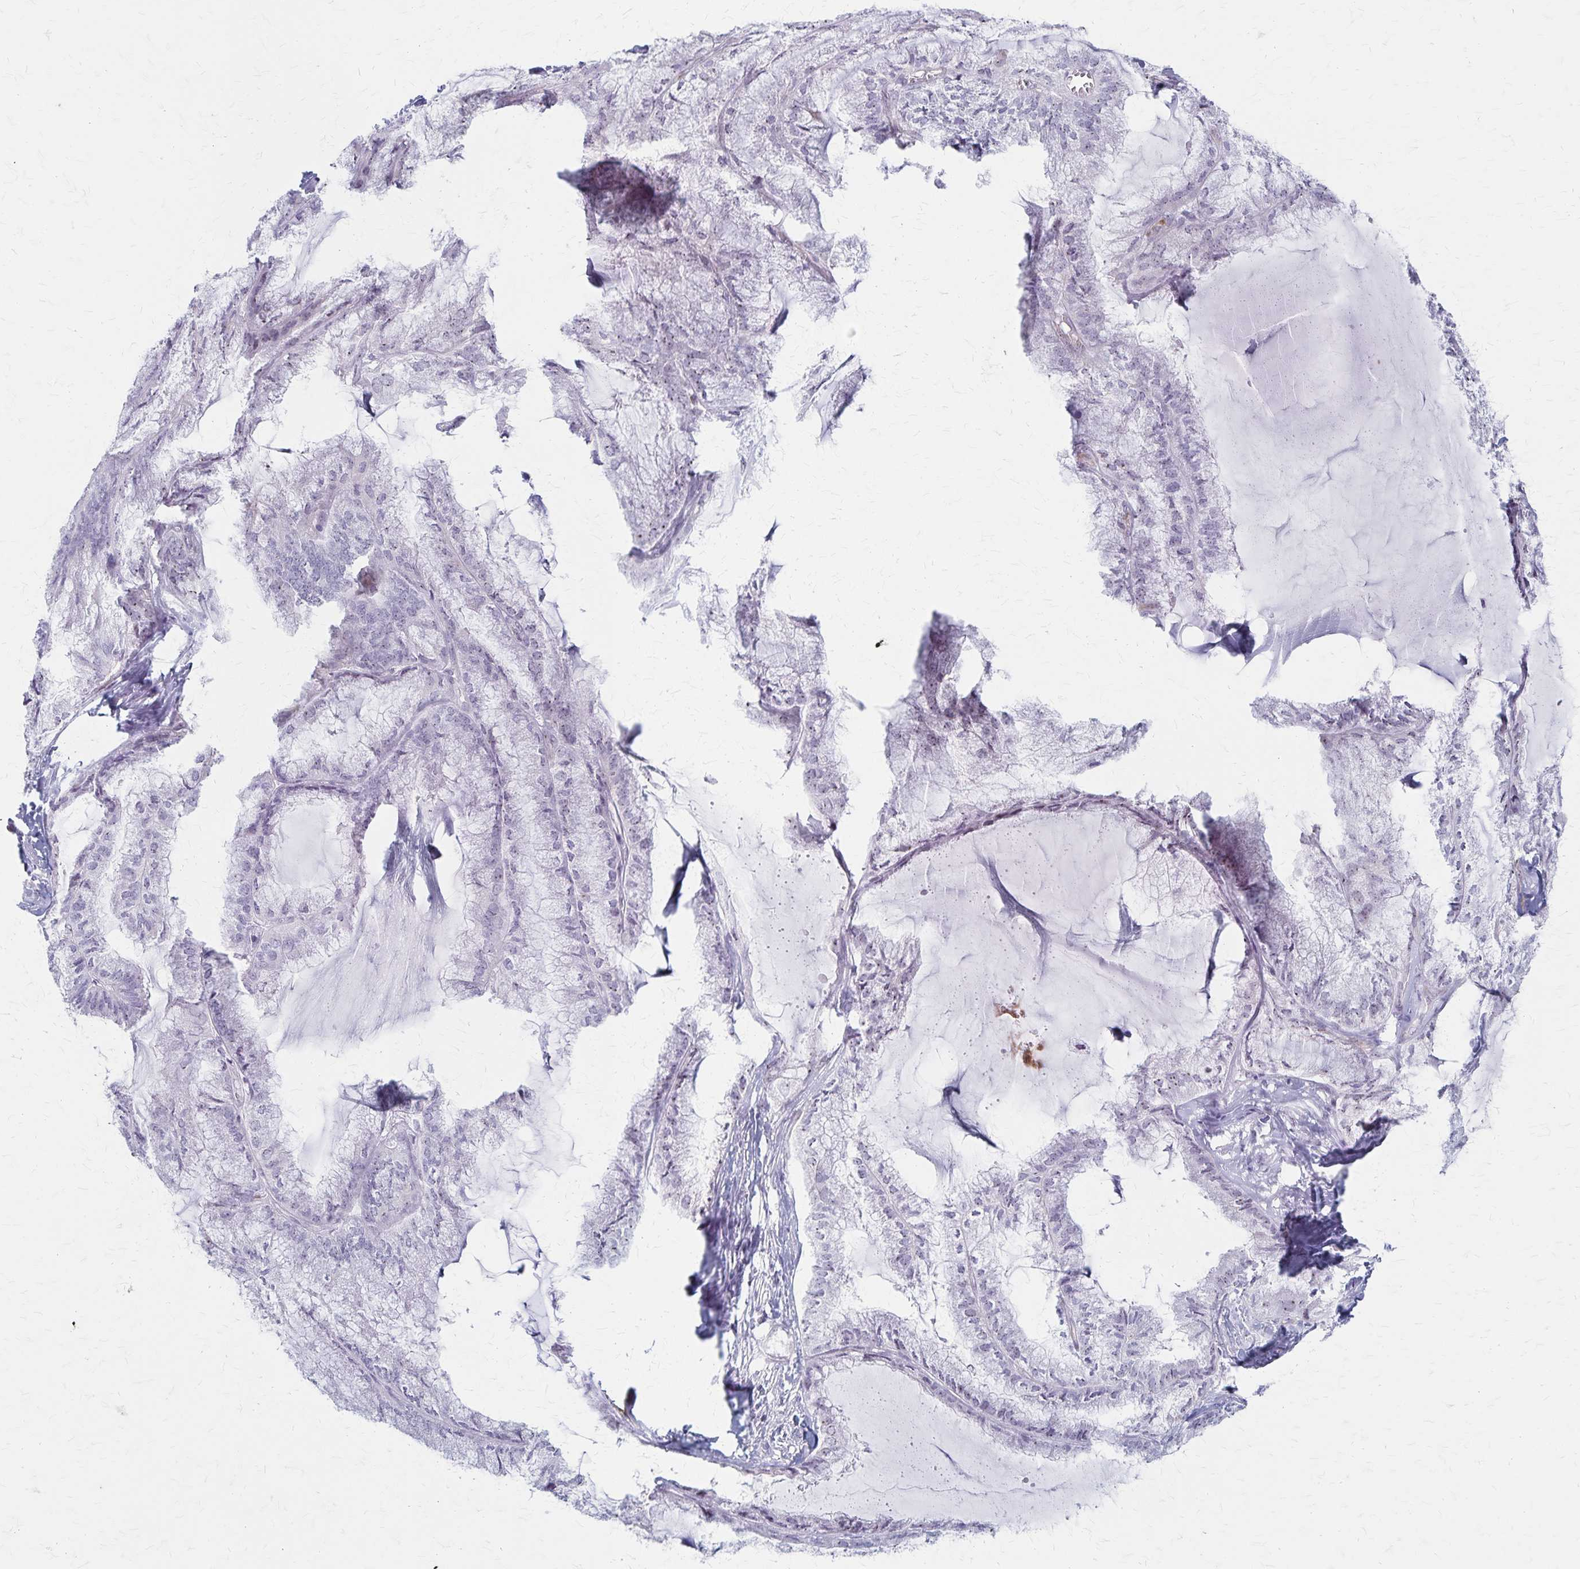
{"staining": {"intensity": "negative", "quantity": "none", "location": "none"}, "tissue": "endometrial cancer", "cell_type": "Tumor cells", "image_type": "cancer", "snomed": [{"axis": "morphology", "description": "Carcinoma, NOS"}, {"axis": "topography", "description": "Endometrium"}], "caption": "IHC of endometrial carcinoma reveals no staining in tumor cells.", "gene": "DLK2", "patient": {"sex": "female", "age": 62}}